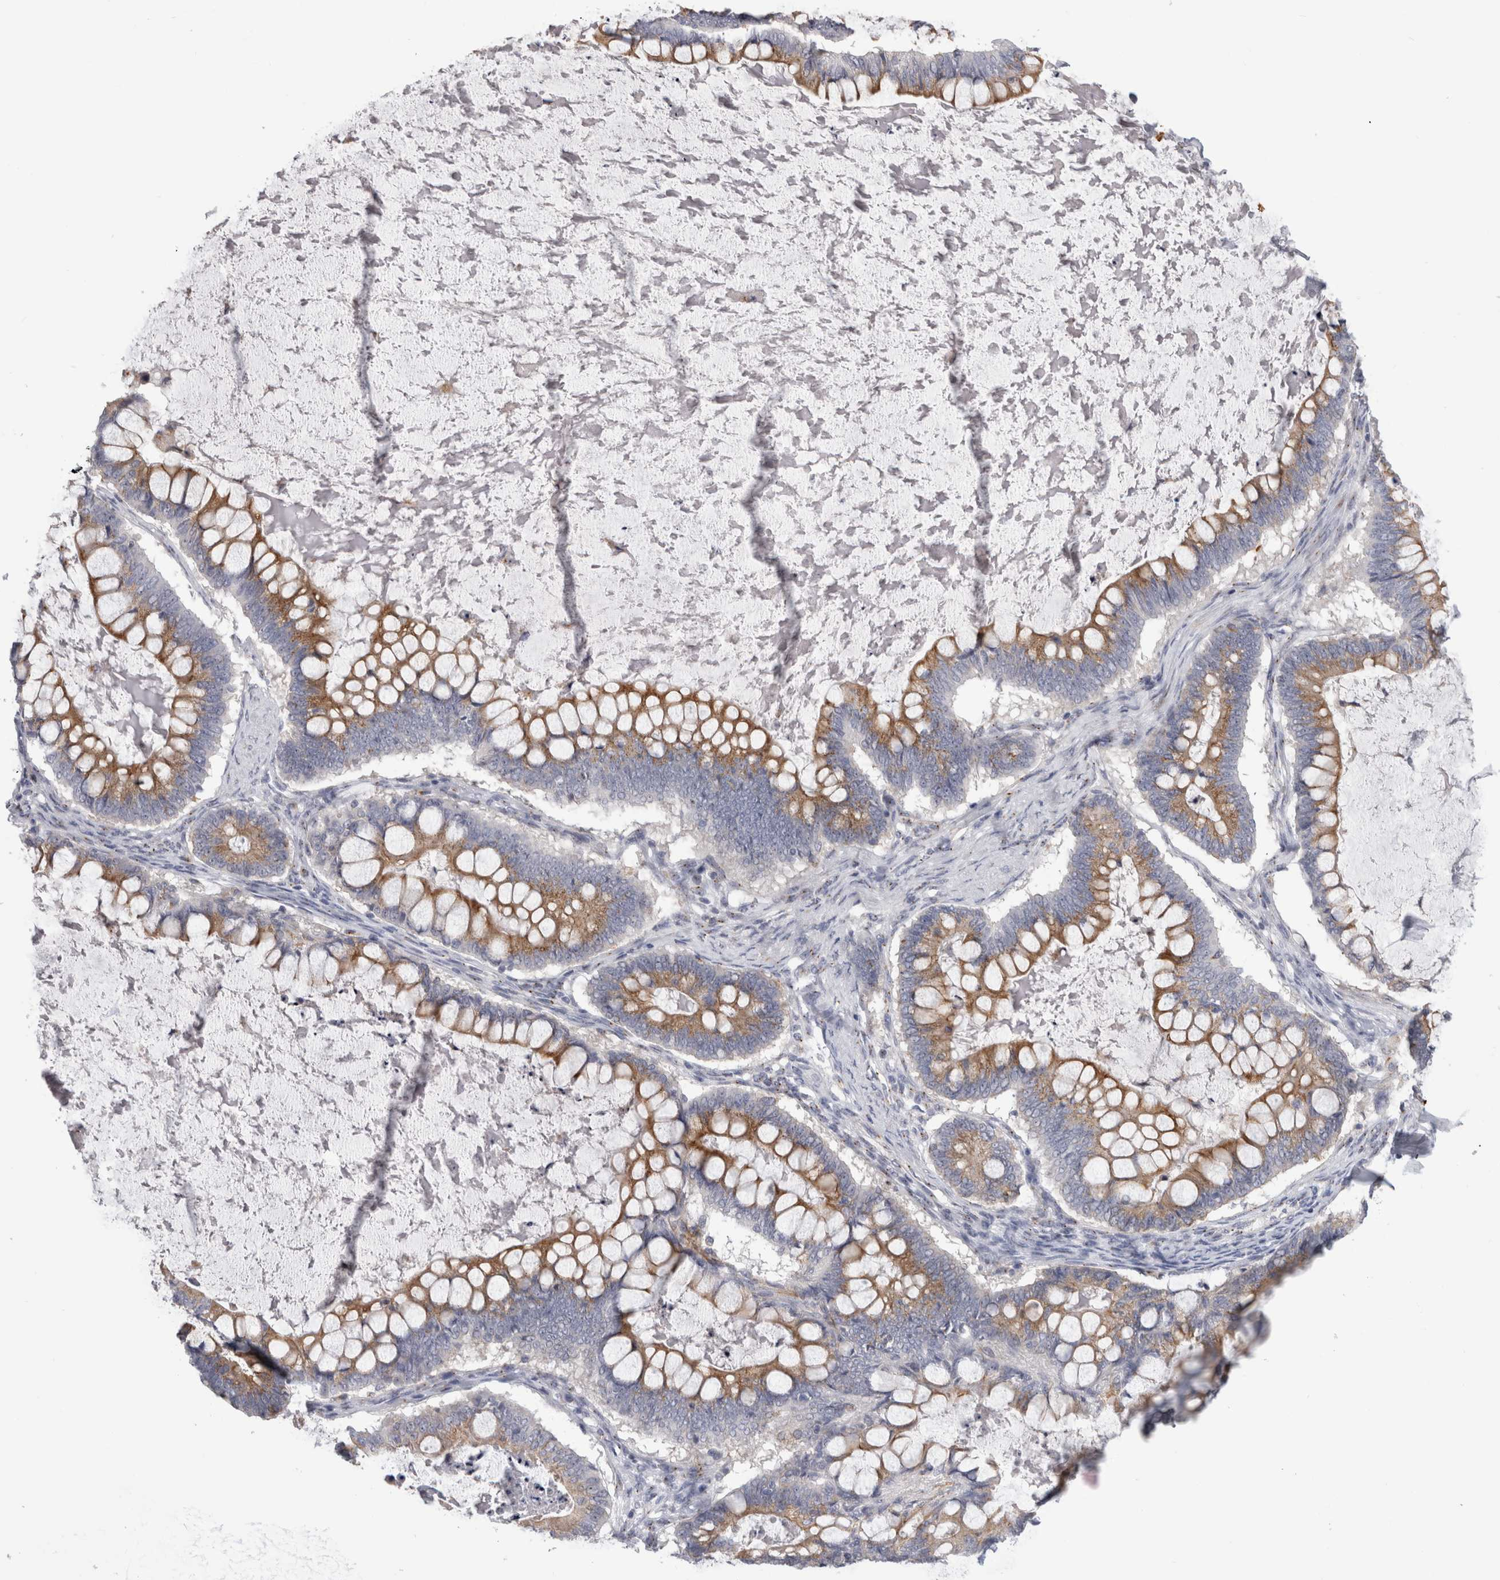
{"staining": {"intensity": "moderate", "quantity": ">75%", "location": "cytoplasmic/membranous"}, "tissue": "ovarian cancer", "cell_type": "Tumor cells", "image_type": "cancer", "snomed": [{"axis": "morphology", "description": "Cystadenocarcinoma, mucinous, NOS"}, {"axis": "topography", "description": "Ovary"}], "caption": "An image of human mucinous cystadenocarcinoma (ovarian) stained for a protein exhibits moderate cytoplasmic/membranous brown staining in tumor cells.", "gene": "AKAP9", "patient": {"sex": "female", "age": 61}}